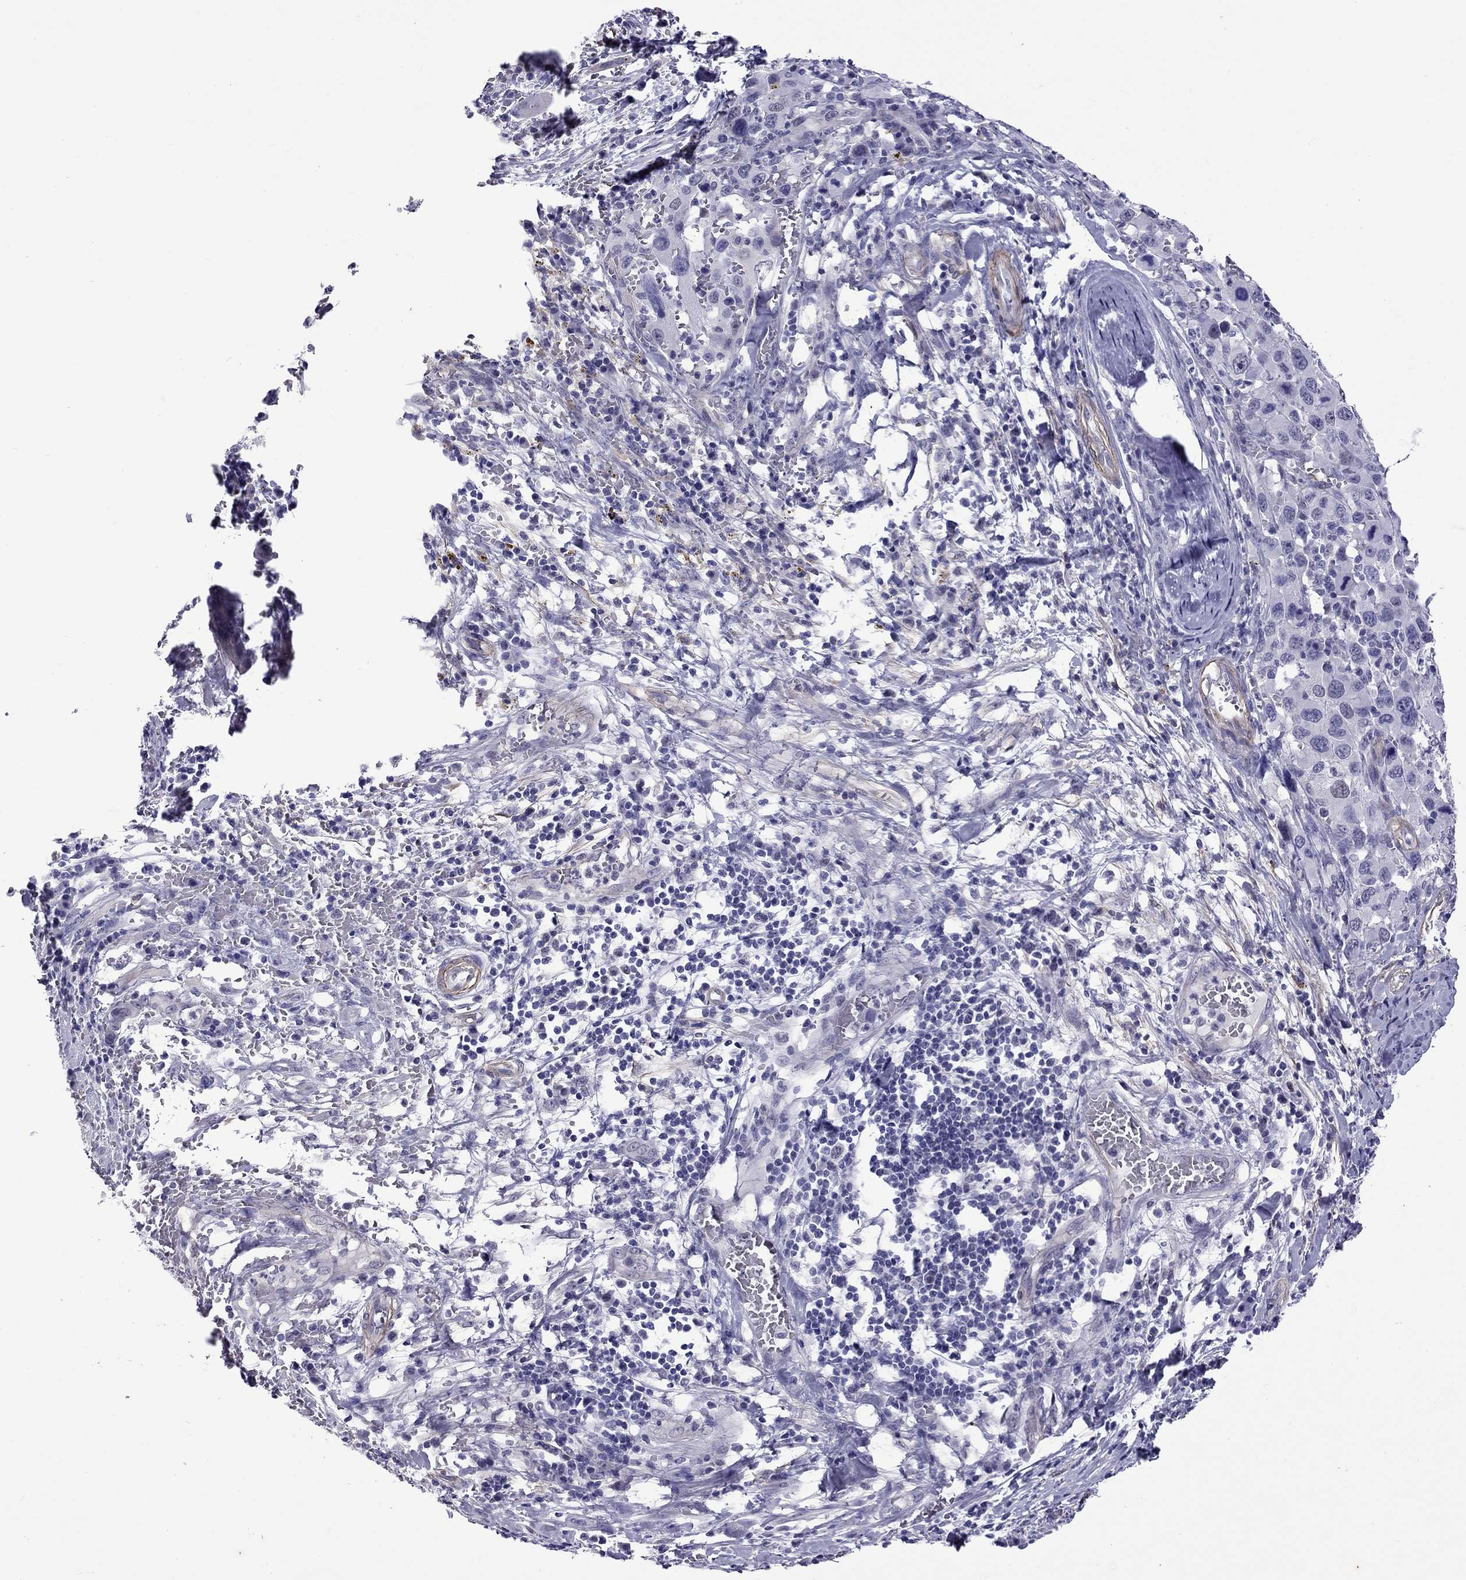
{"staining": {"intensity": "negative", "quantity": "none", "location": "none"}, "tissue": "melanoma", "cell_type": "Tumor cells", "image_type": "cancer", "snomed": [{"axis": "morphology", "description": "Malignant melanoma, NOS"}, {"axis": "topography", "description": "Skin"}], "caption": "Immunohistochemical staining of human melanoma exhibits no significant staining in tumor cells. (DAB (3,3'-diaminobenzidine) immunohistochemistry with hematoxylin counter stain).", "gene": "CHRNA5", "patient": {"sex": "female", "age": 91}}